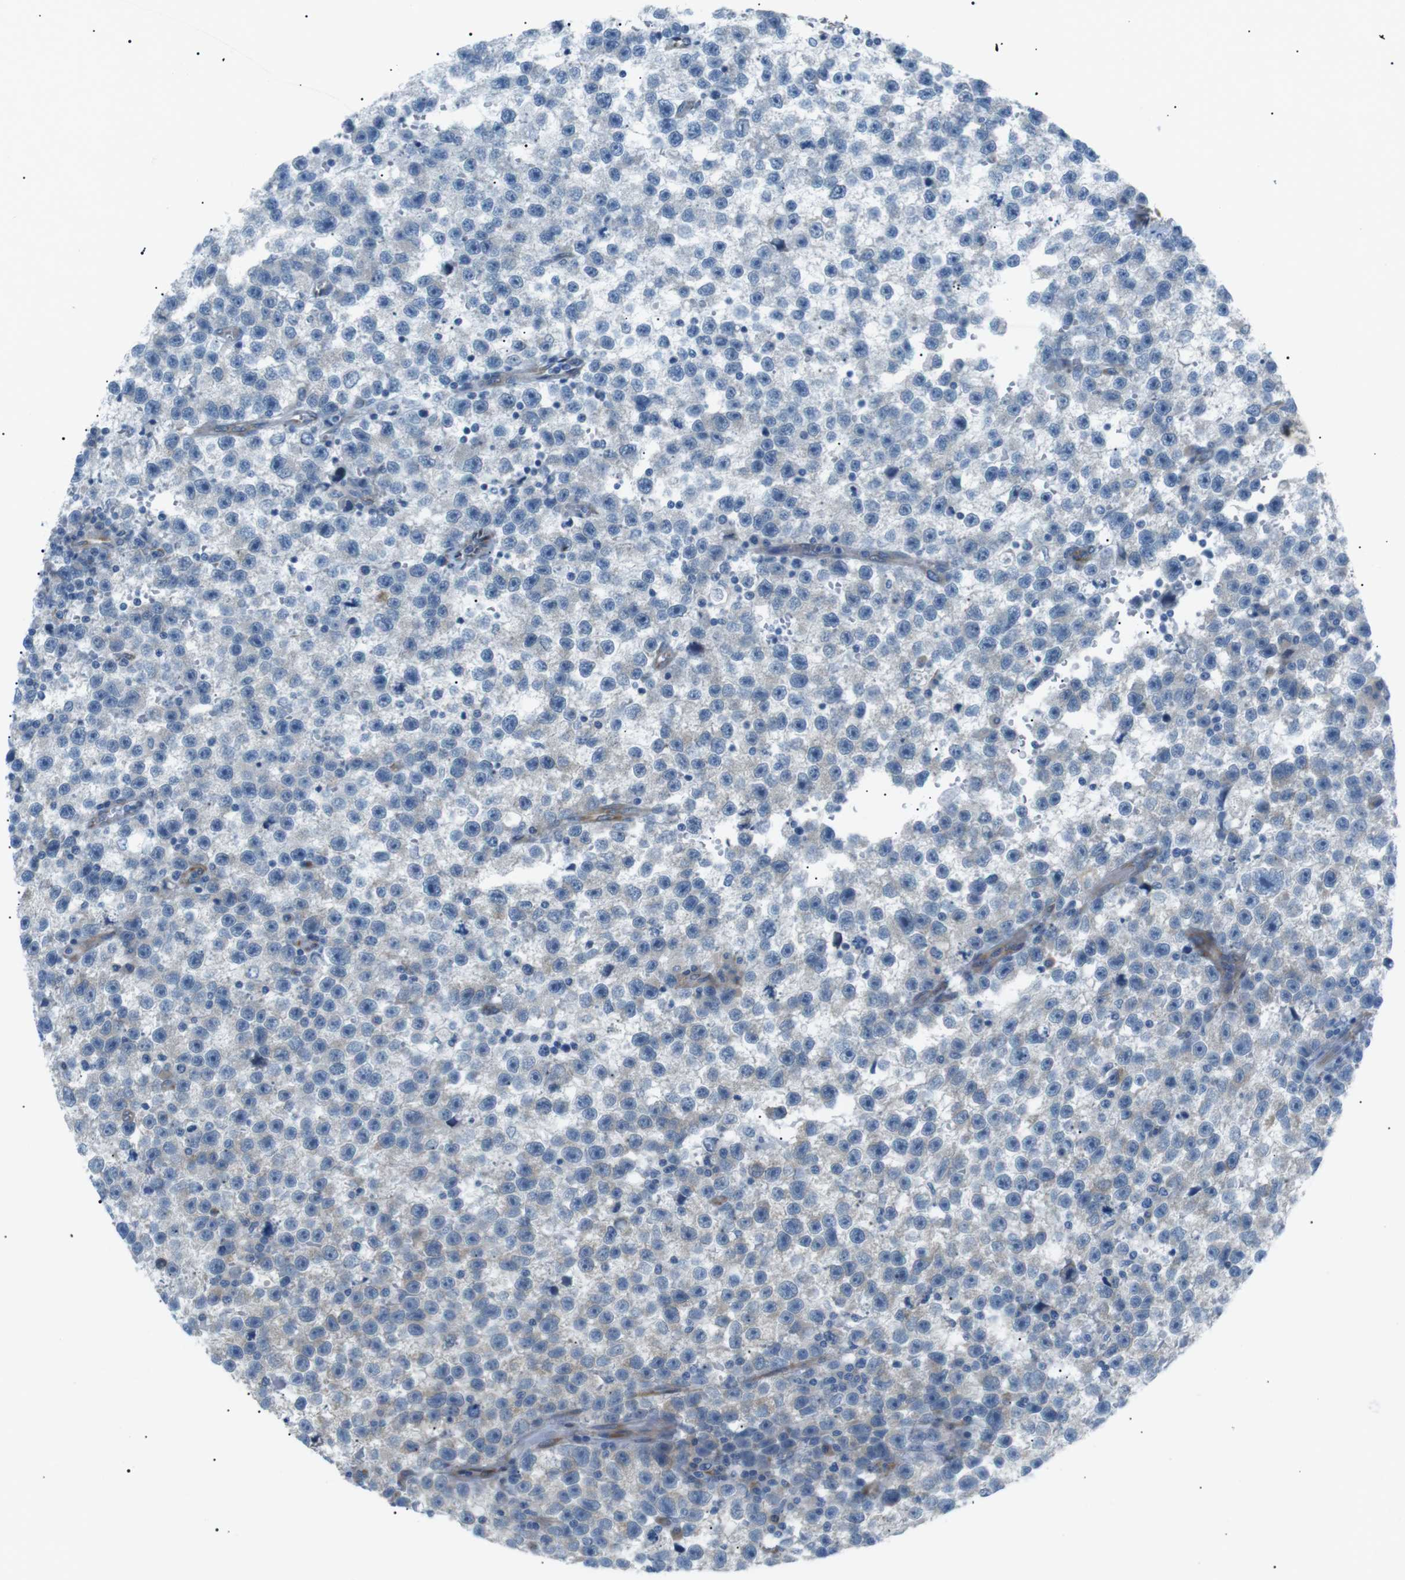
{"staining": {"intensity": "negative", "quantity": "none", "location": "none"}, "tissue": "testis cancer", "cell_type": "Tumor cells", "image_type": "cancer", "snomed": [{"axis": "morphology", "description": "Seminoma, NOS"}, {"axis": "topography", "description": "Testis"}], "caption": "Human seminoma (testis) stained for a protein using immunohistochemistry displays no expression in tumor cells.", "gene": "MTARC2", "patient": {"sex": "male", "age": 33}}